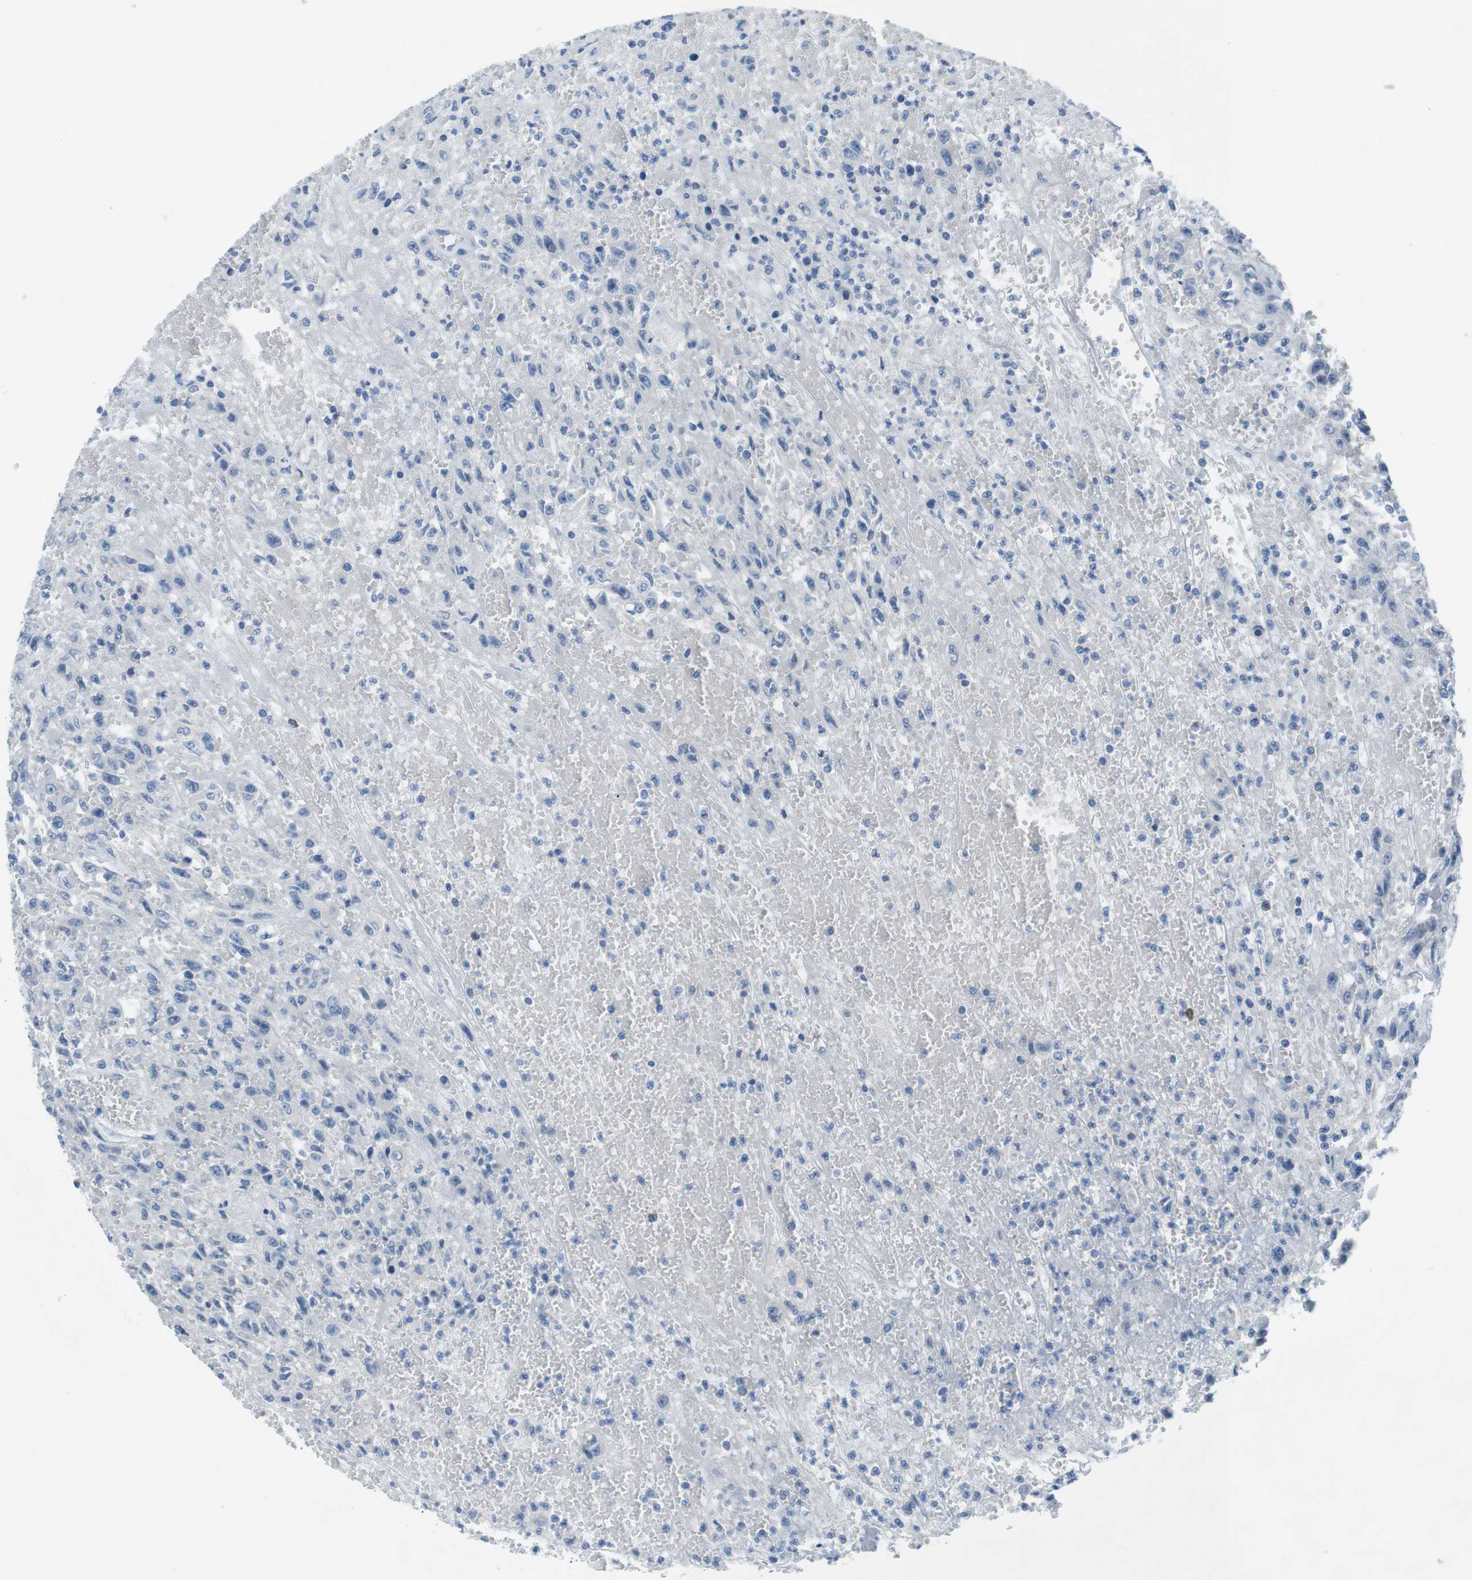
{"staining": {"intensity": "negative", "quantity": "none", "location": "none"}, "tissue": "urothelial cancer", "cell_type": "Tumor cells", "image_type": "cancer", "snomed": [{"axis": "morphology", "description": "Urothelial carcinoma, High grade"}, {"axis": "topography", "description": "Urinary bladder"}], "caption": "Immunohistochemical staining of human urothelial cancer shows no significant staining in tumor cells.", "gene": "SLC35A3", "patient": {"sex": "male", "age": 46}}